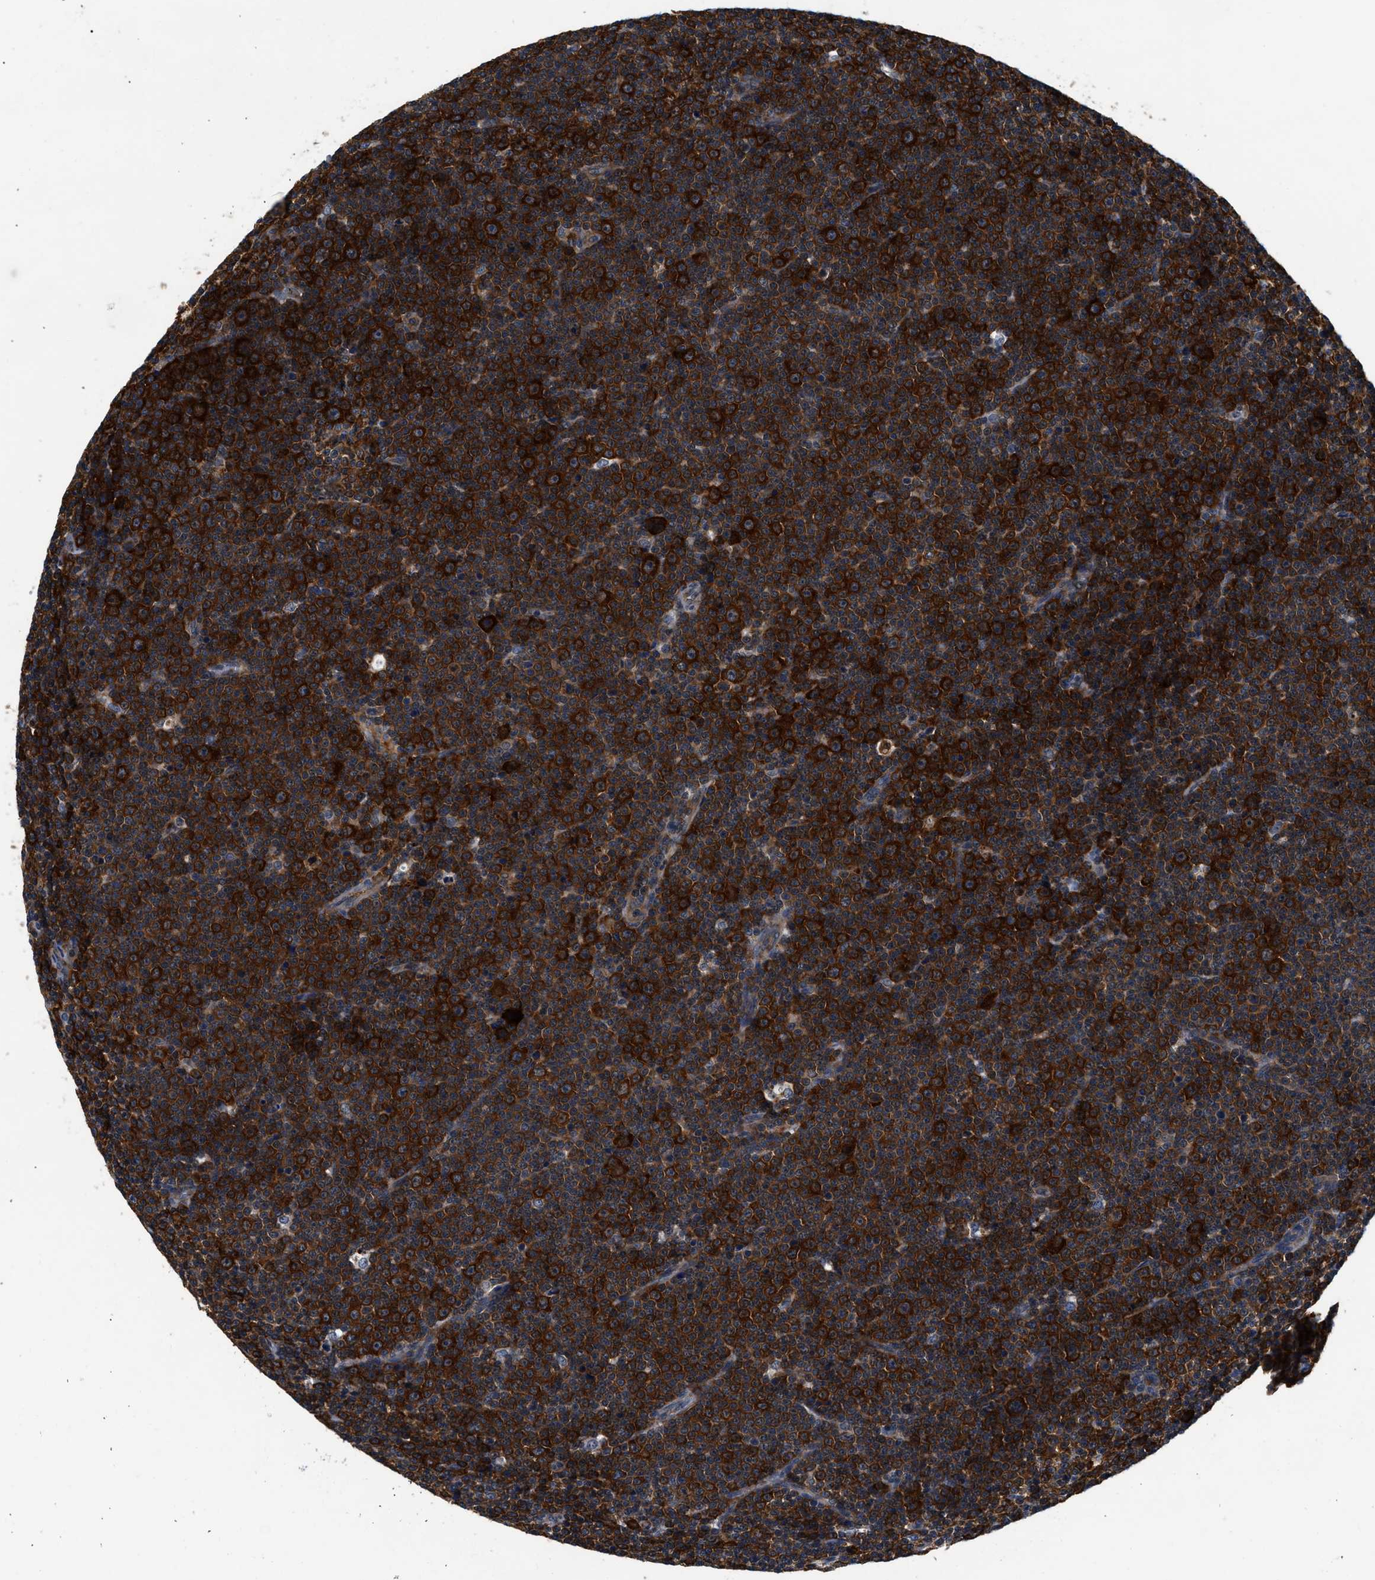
{"staining": {"intensity": "strong", "quantity": ">75%", "location": "cytoplasmic/membranous"}, "tissue": "lymphoma", "cell_type": "Tumor cells", "image_type": "cancer", "snomed": [{"axis": "morphology", "description": "Malignant lymphoma, non-Hodgkin's type, Low grade"}, {"axis": "topography", "description": "Lymph node"}], "caption": "Immunohistochemical staining of malignant lymphoma, non-Hodgkin's type (low-grade) exhibits high levels of strong cytoplasmic/membranous protein expression in approximately >75% of tumor cells.", "gene": "PA2G4", "patient": {"sex": "female", "age": 67}}